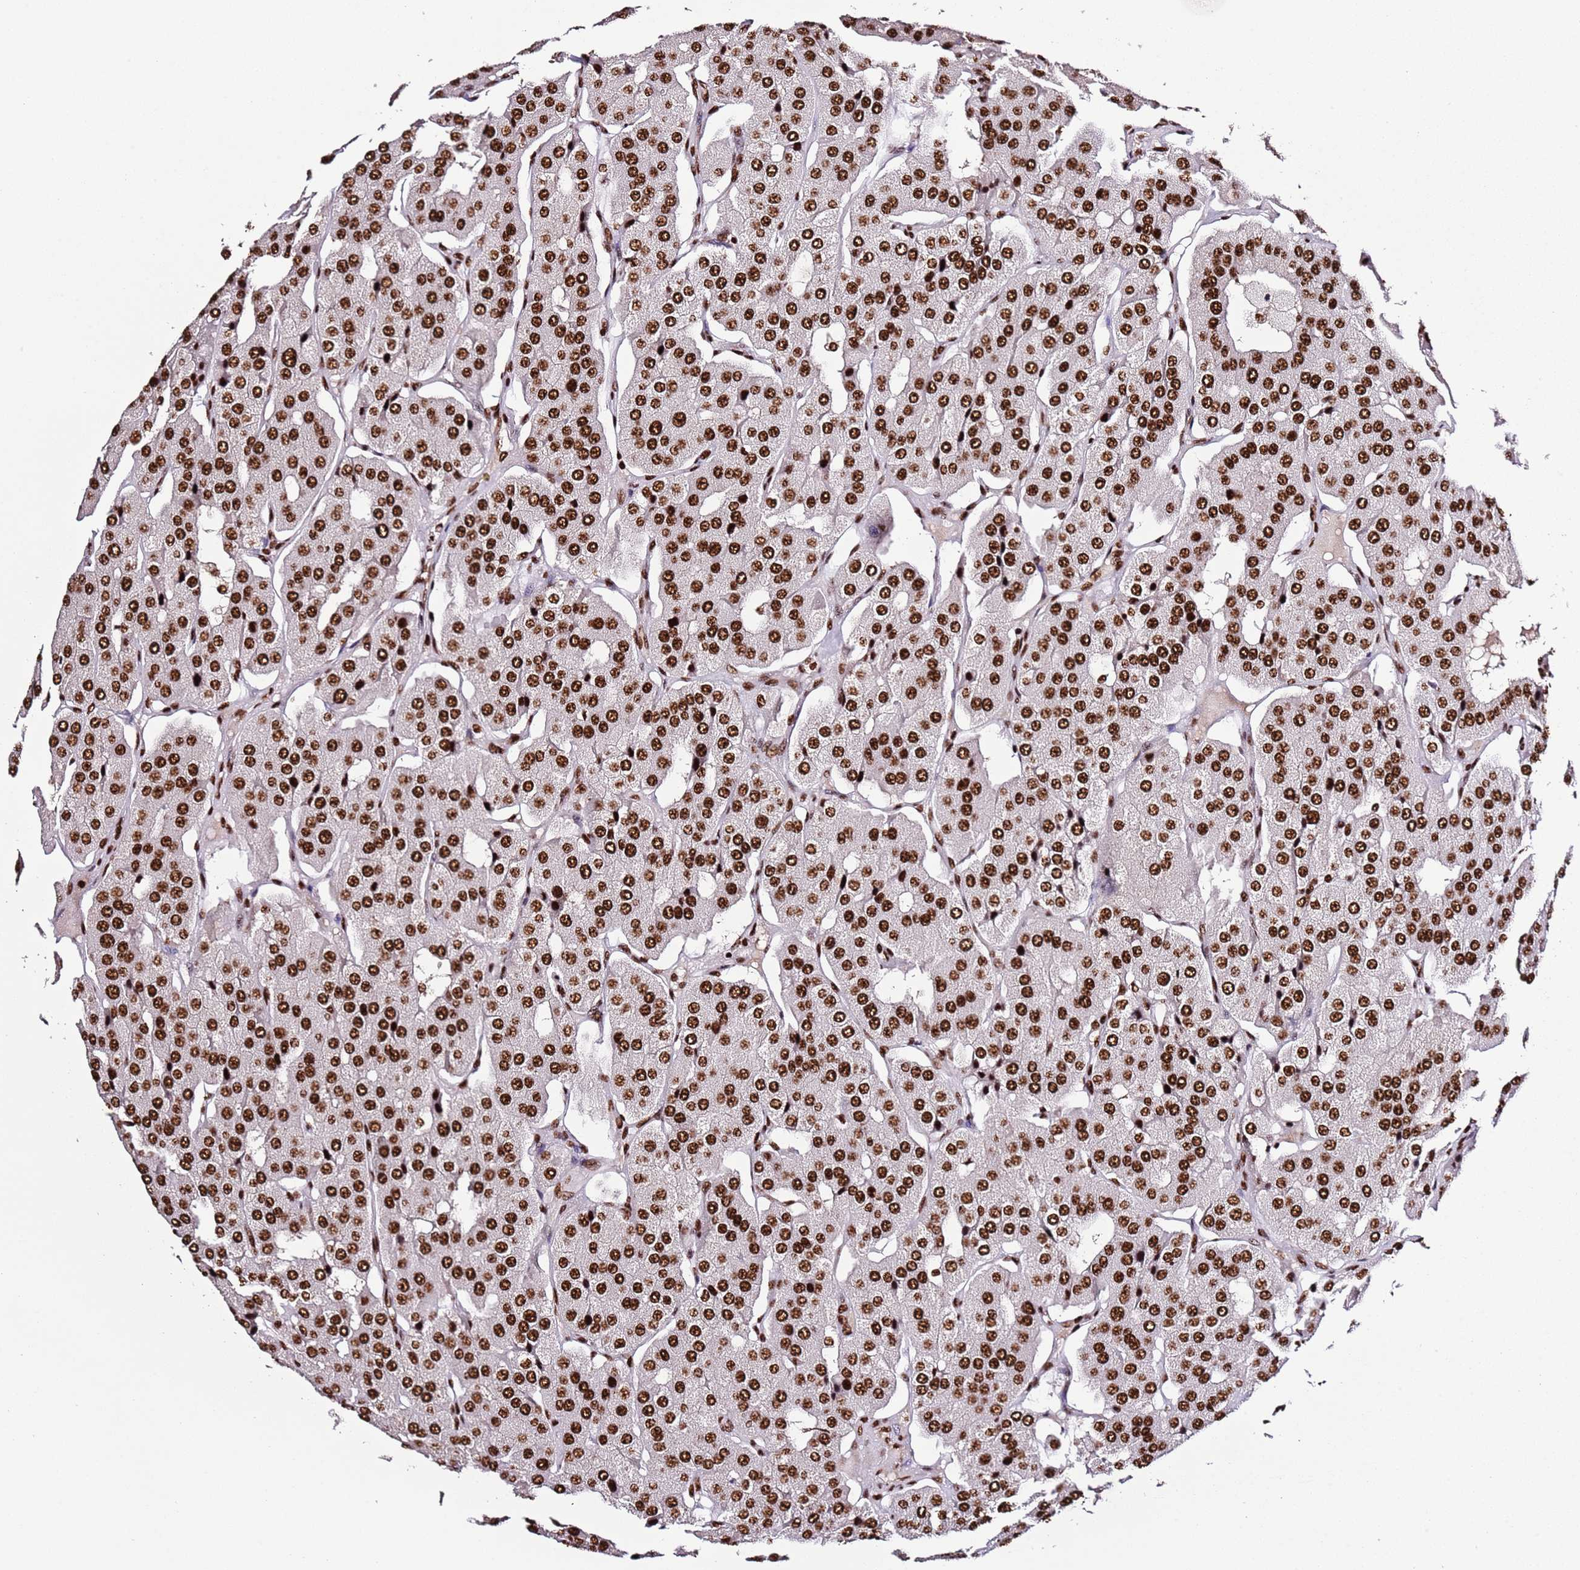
{"staining": {"intensity": "strong", "quantity": ">75%", "location": "nuclear"}, "tissue": "parathyroid gland", "cell_type": "Glandular cells", "image_type": "normal", "snomed": [{"axis": "morphology", "description": "Normal tissue, NOS"}, {"axis": "morphology", "description": "Adenoma, NOS"}, {"axis": "topography", "description": "Parathyroid gland"}], "caption": "Strong nuclear expression for a protein is appreciated in approximately >75% of glandular cells of benign parathyroid gland using immunohistochemistry.", "gene": "C6orf226", "patient": {"sex": "female", "age": 86}}